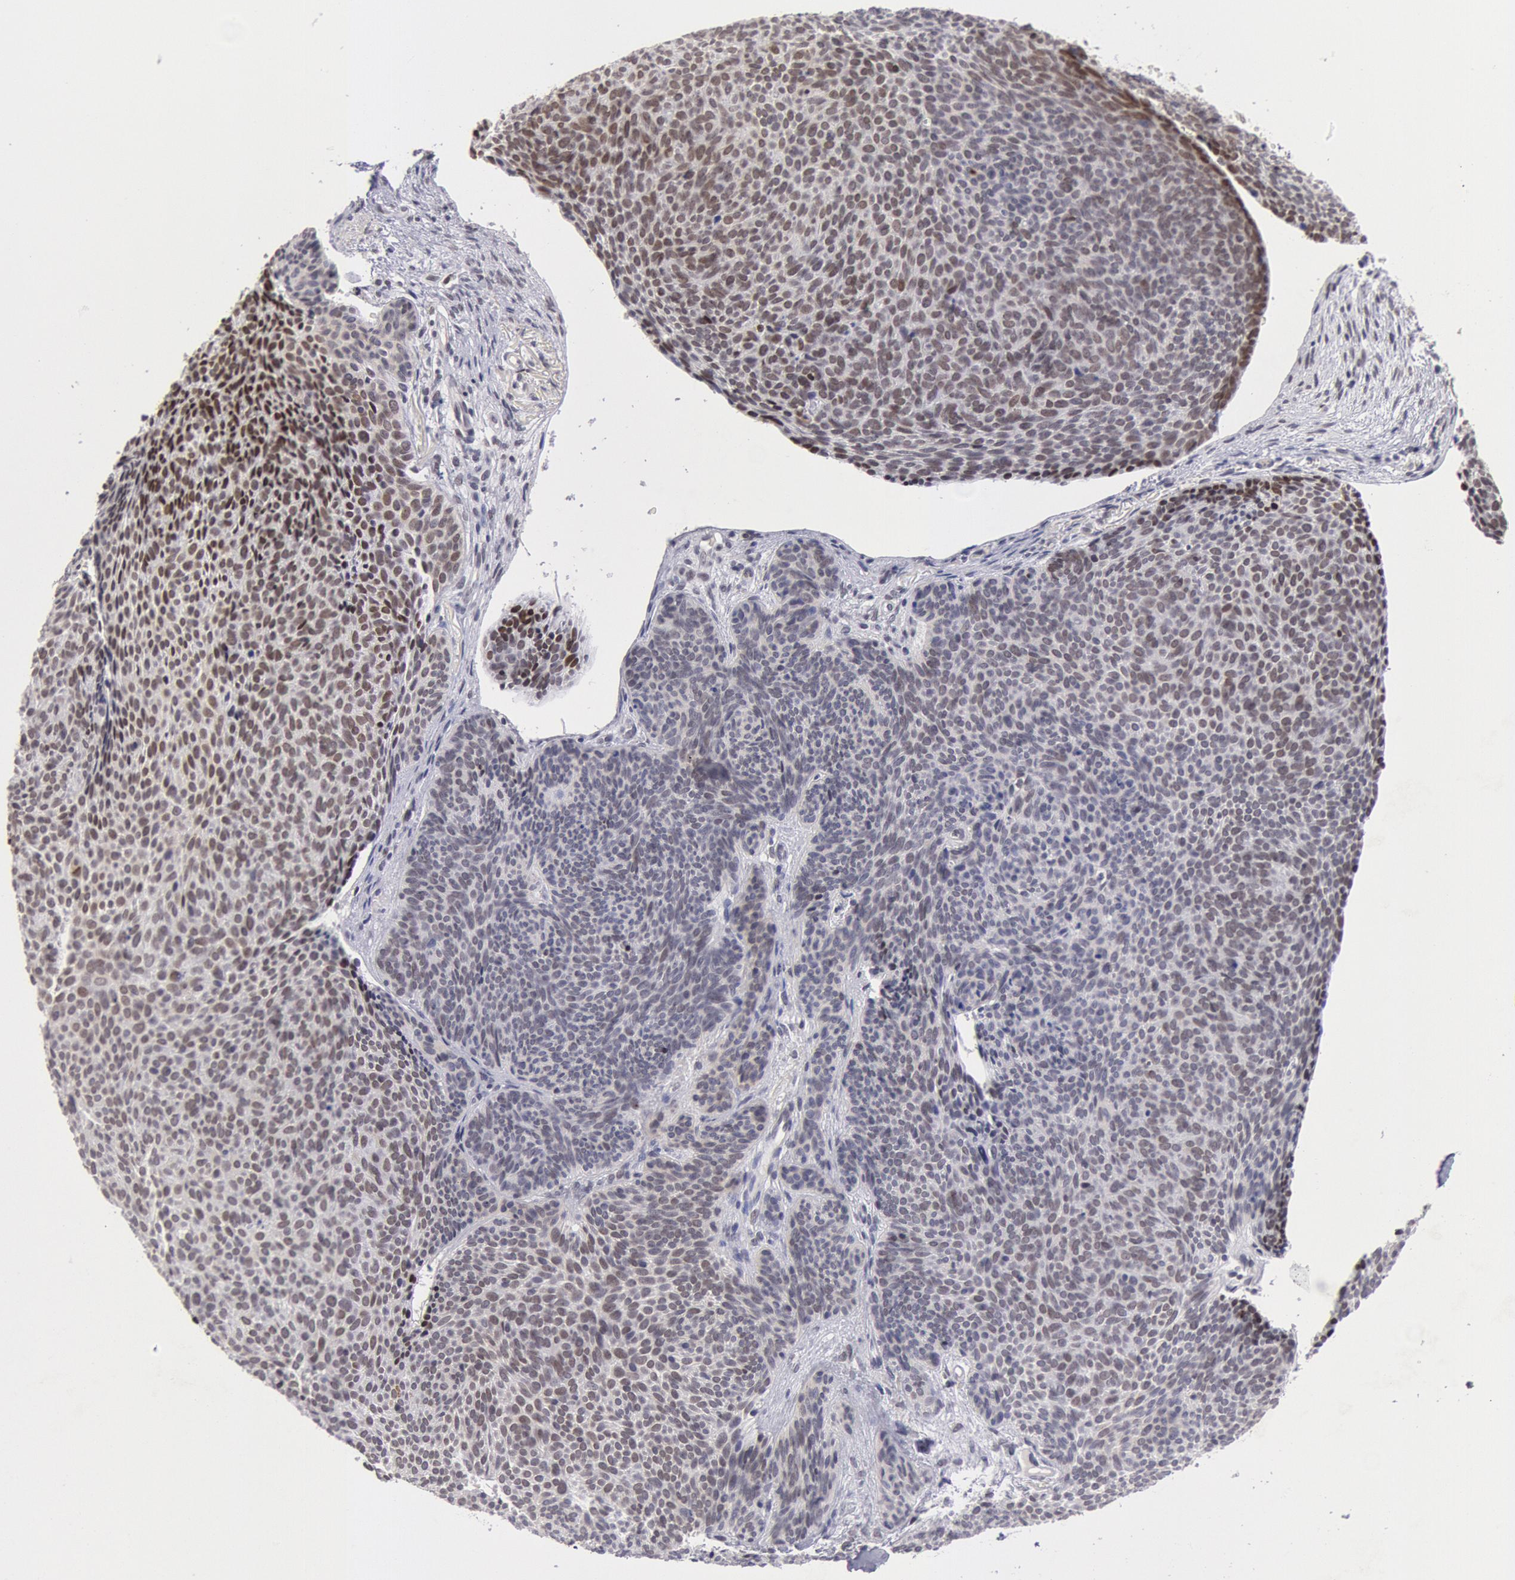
{"staining": {"intensity": "moderate", "quantity": ">75%", "location": "nuclear"}, "tissue": "skin cancer", "cell_type": "Tumor cells", "image_type": "cancer", "snomed": [{"axis": "morphology", "description": "Basal cell carcinoma"}, {"axis": "topography", "description": "Skin"}], "caption": "Skin cancer stained for a protein (brown) reveals moderate nuclear positive staining in about >75% of tumor cells.", "gene": "CDKN2B", "patient": {"sex": "male", "age": 84}}